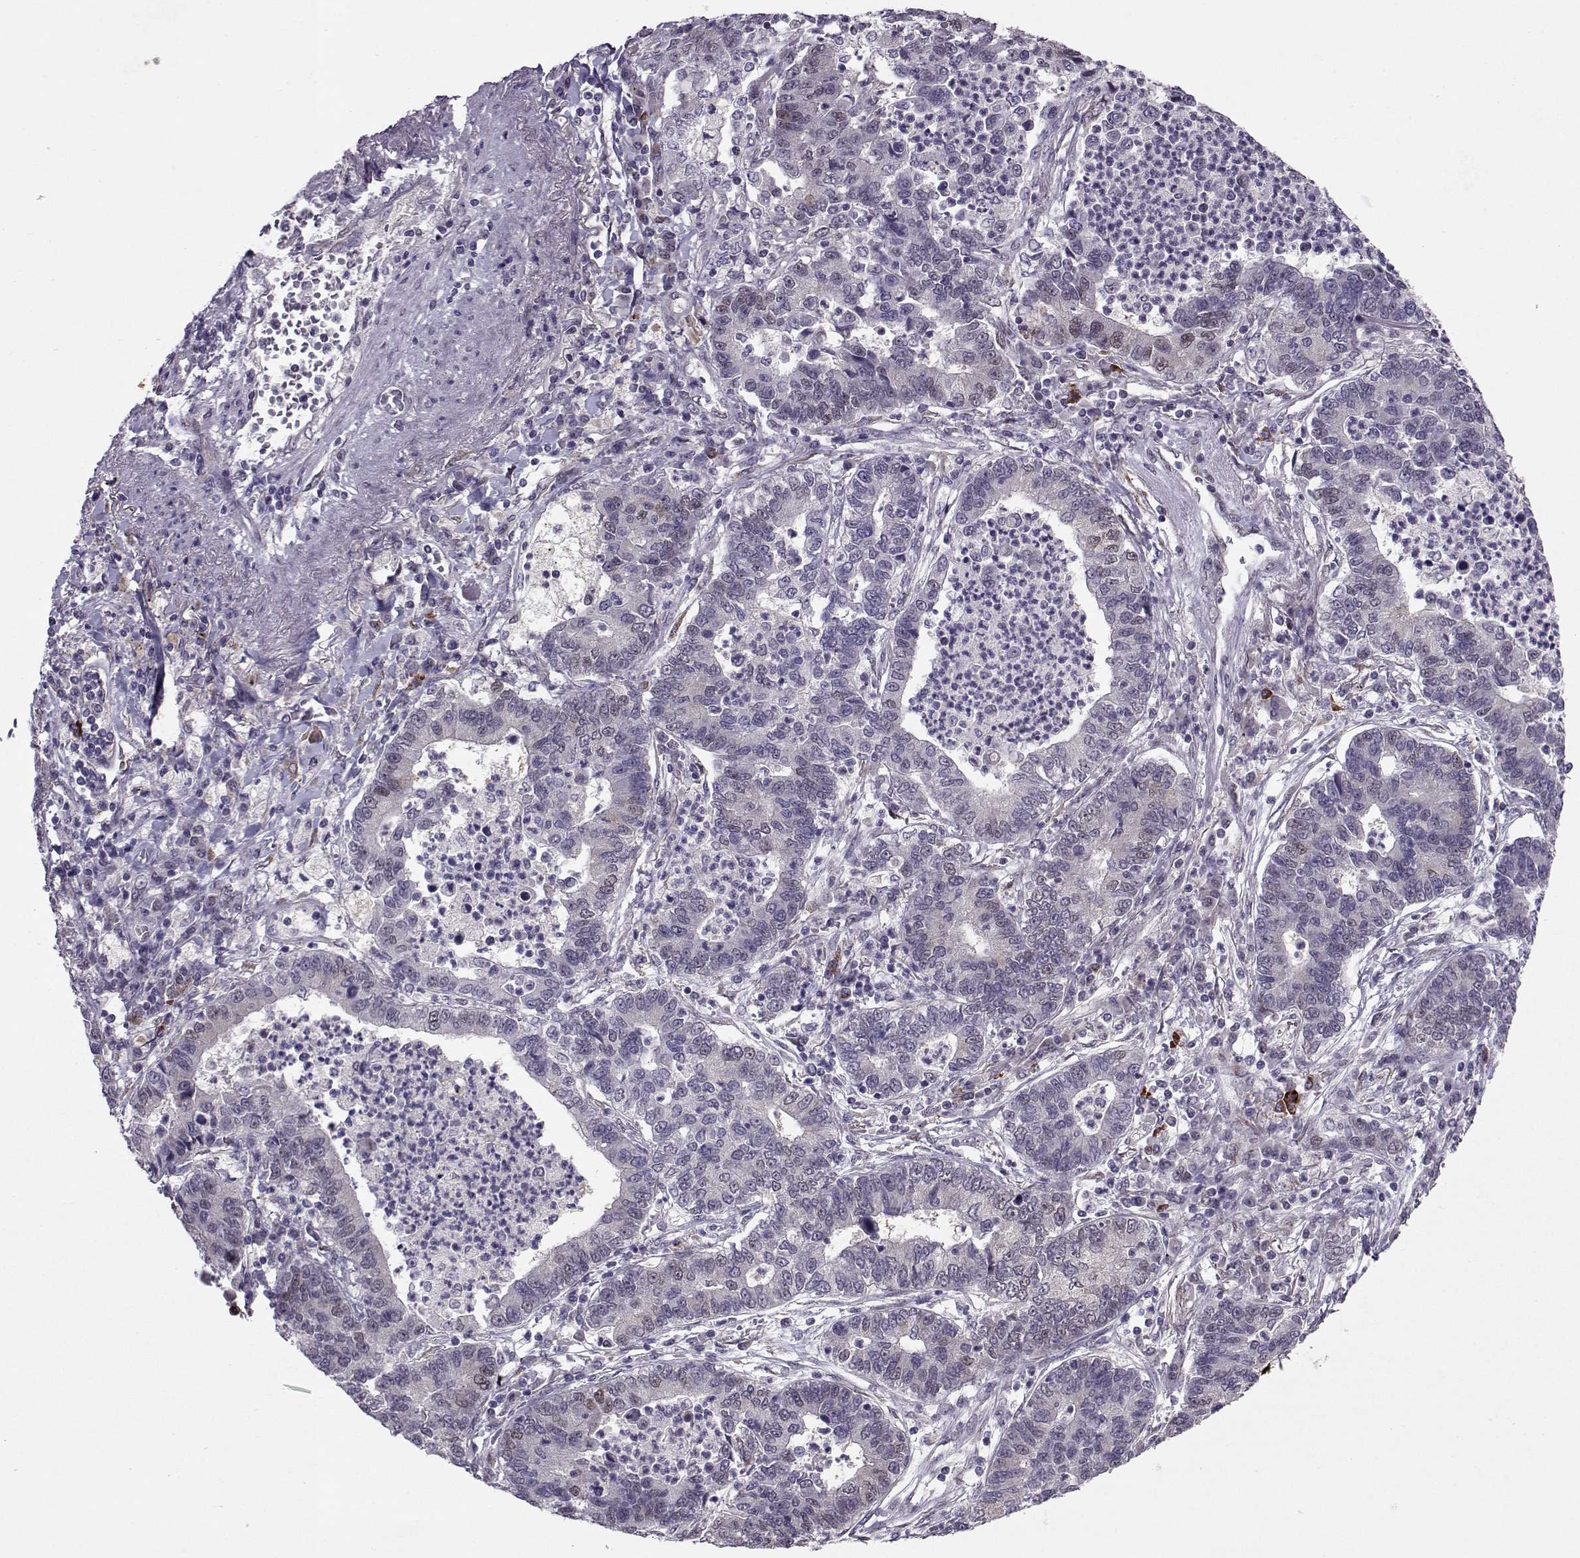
{"staining": {"intensity": "weak", "quantity": "<25%", "location": "nuclear"}, "tissue": "lung cancer", "cell_type": "Tumor cells", "image_type": "cancer", "snomed": [{"axis": "morphology", "description": "Adenocarcinoma, NOS"}, {"axis": "topography", "description": "Lung"}], "caption": "DAB (3,3'-diaminobenzidine) immunohistochemical staining of adenocarcinoma (lung) reveals no significant staining in tumor cells.", "gene": "CDK4", "patient": {"sex": "female", "age": 57}}